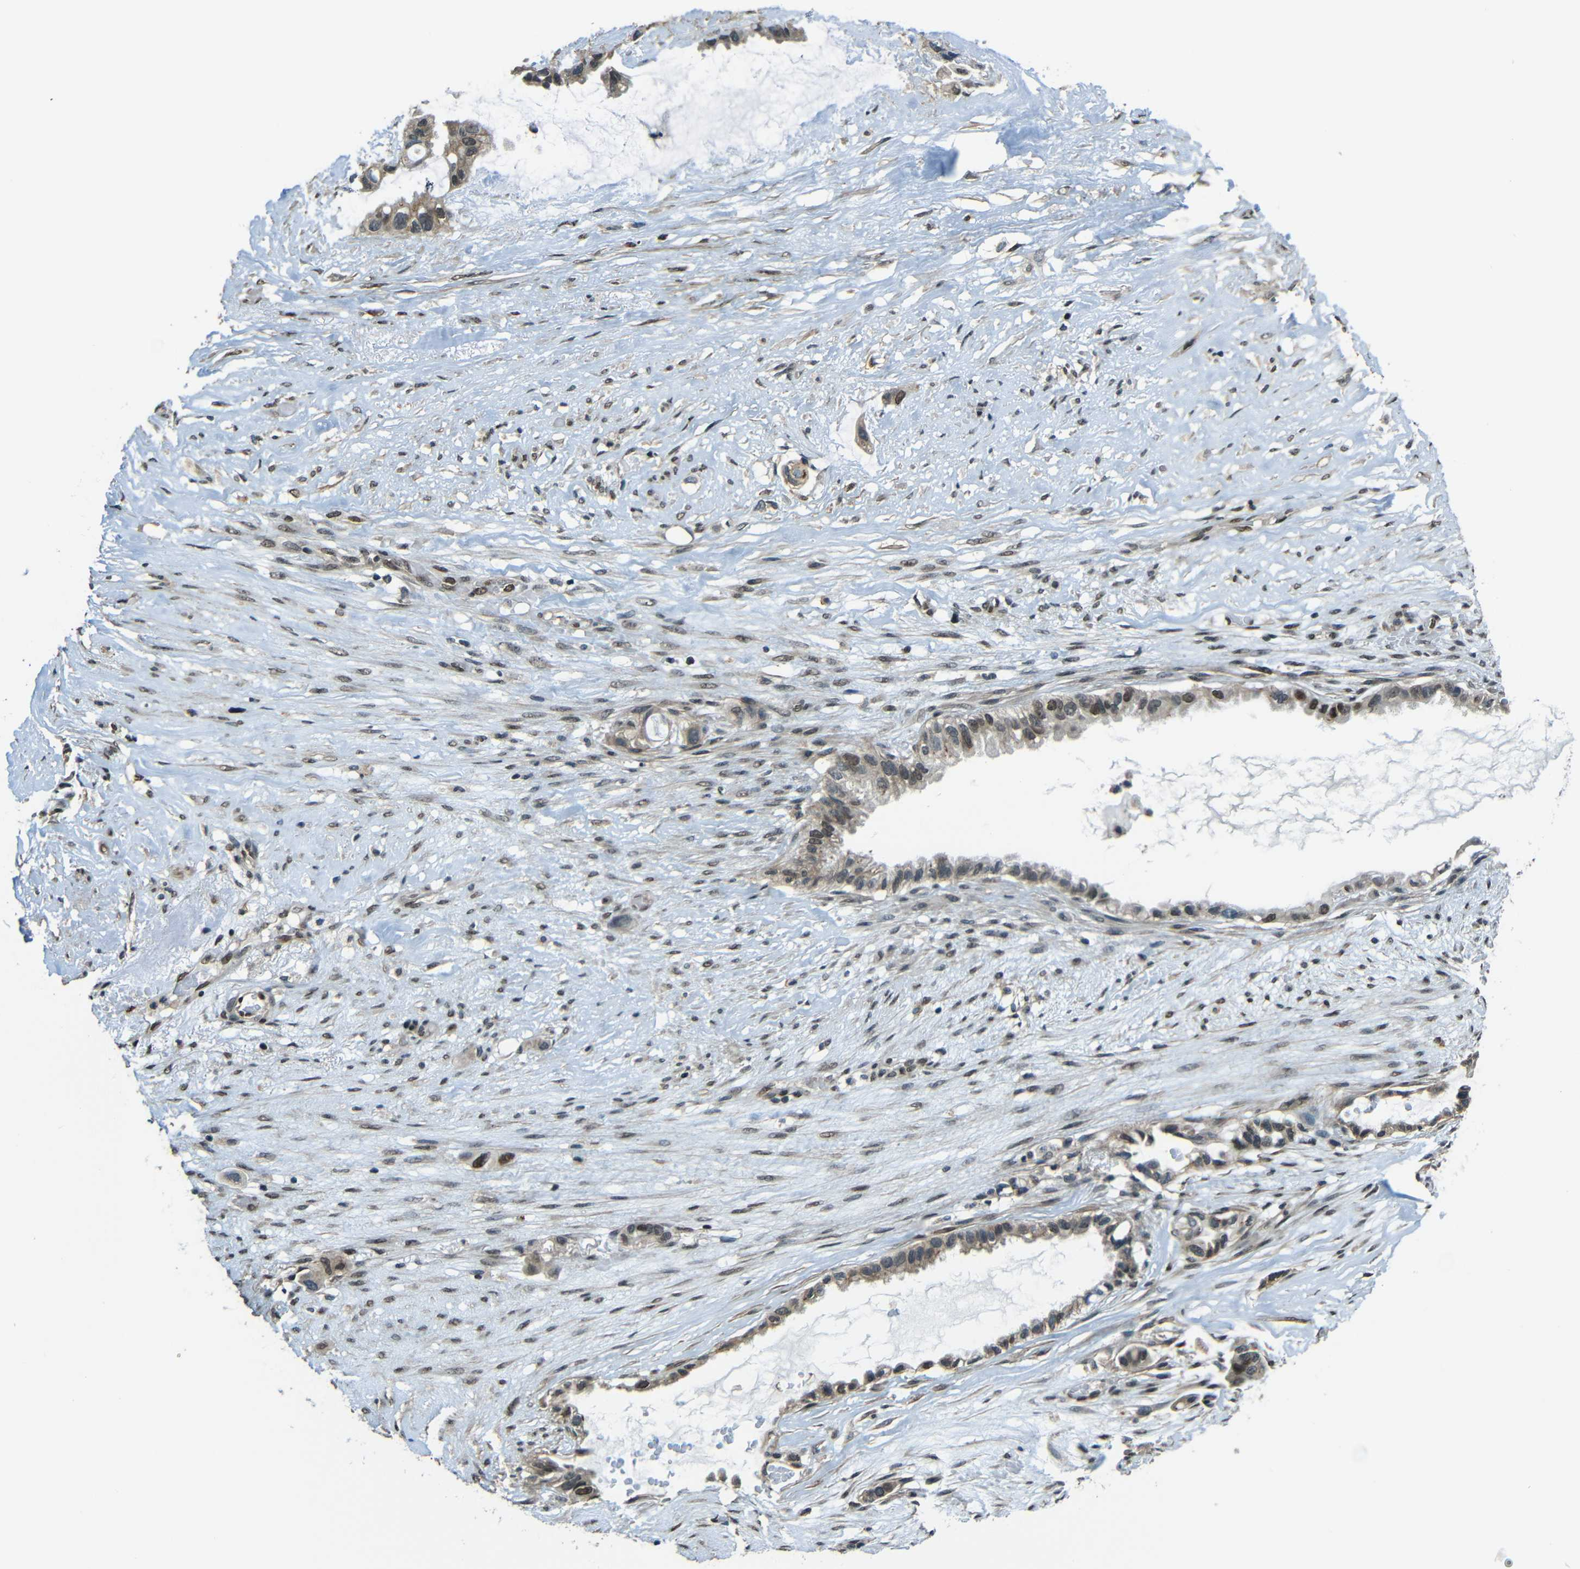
{"staining": {"intensity": "weak", "quantity": "25%-75%", "location": "cytoplasmic/membranous,nuclear"}, "tissue": "liver cancer", "cell_type": "Tumor cells", "image_type": "cancer", "snomed": [{"axis": "morphology", "description": "Cholangiocarcinoma"}, {"axis": "topography", "description": "Liver"}], "caption": "This image demonstrates liver cancer stained with immunohistochemistry (IHC) to label a protein in brown. The cytoplasmic/membranous and nuclear of tumor cells show weak positivity for the protein. Nuclei are counter-stained blue.", "gene": "PSIP1", "patient": {"sex": "female", "age": 65}}